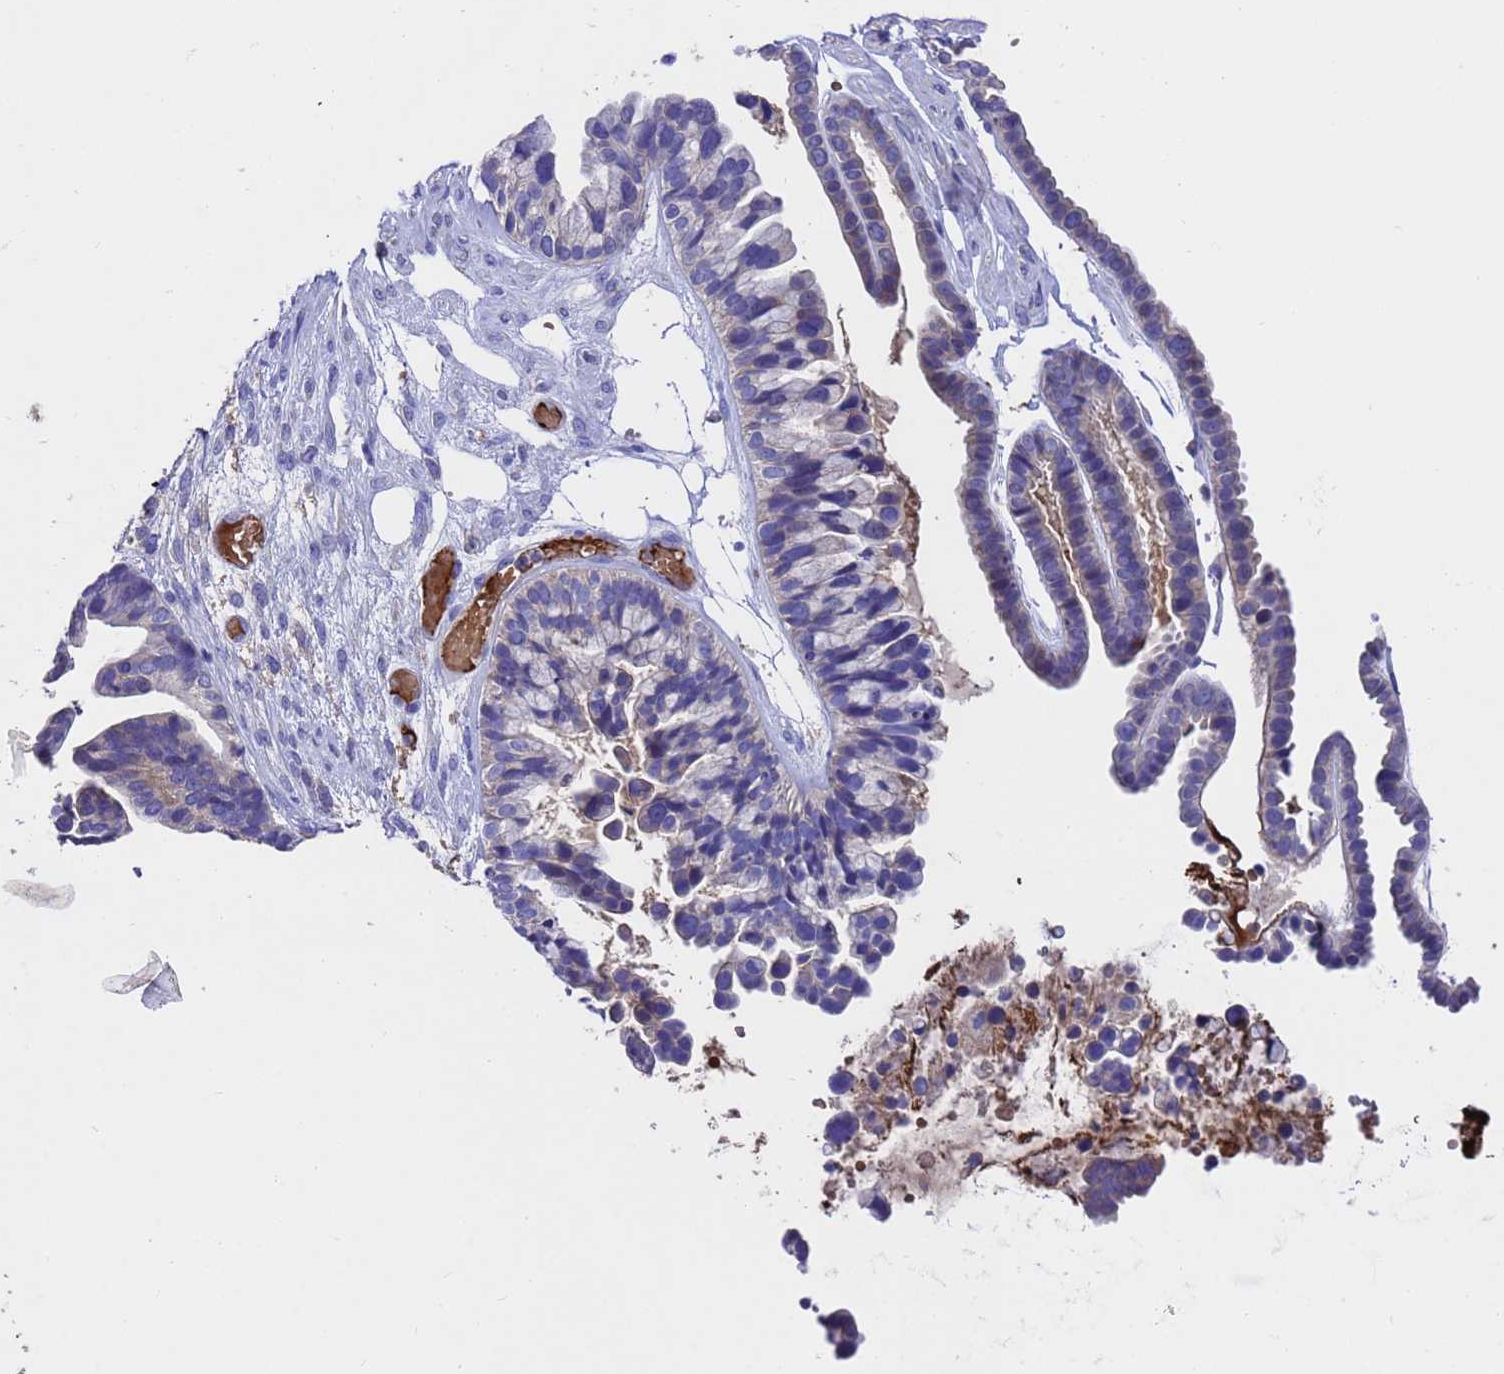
{"staining": {"intensity": "negative", "quantity": "none", "location": "none"}, "tissue": "ovarian cancer", "cell_type": "Tumor cells", "image_type": "cancer", "snomed": [{"axis": "morphology", "description": "Cystadenocarcinoma, serous, NOS"}, {"axis": "topography", "description": "Ovary"}], "caption": "This is an immunohistochemistry micrograph of ovarian cancer (serous cystadenocarcinoma). There is no expression in tumor cells.", "gene": "ELP6", "patient": {"sex": "female", "age": 56}}